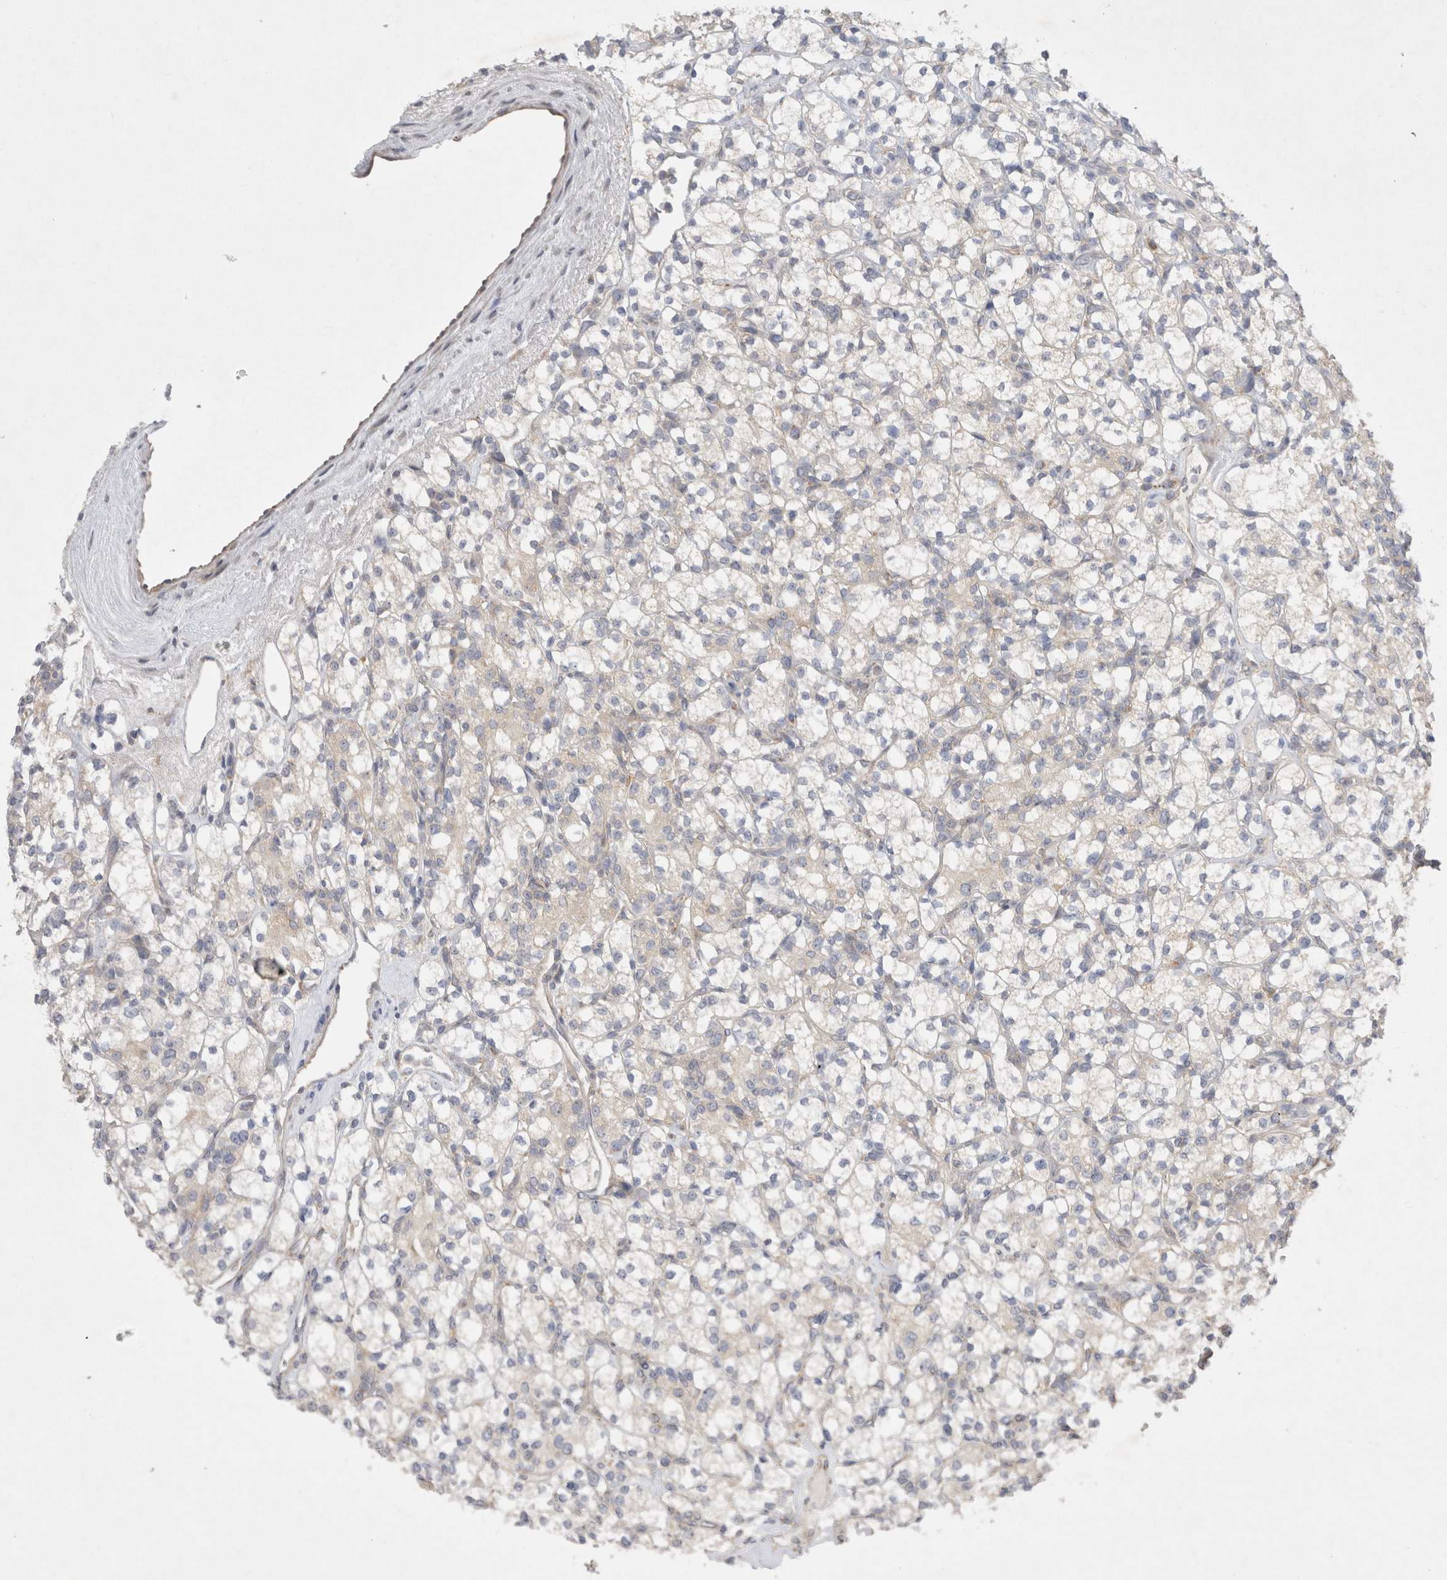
{"staining": {"intensity": "negative", "quantity": "none", "location": "none"}, "tissue": "renal cancer", "cell_type": "Tumor cells", "image_type": "cancer", "snomed": [{"axis": "morphology", "description": "Adenocarcinoma, NOS"}, {"axis": "topography", "description": "Kidney"}], "caption": "Renal adenocarcinoma was stained to show a protein in brown. There is no significant staining in tumor cells.", "gene": "NPC1", "patient": {"sex": "male", "age": 77}}